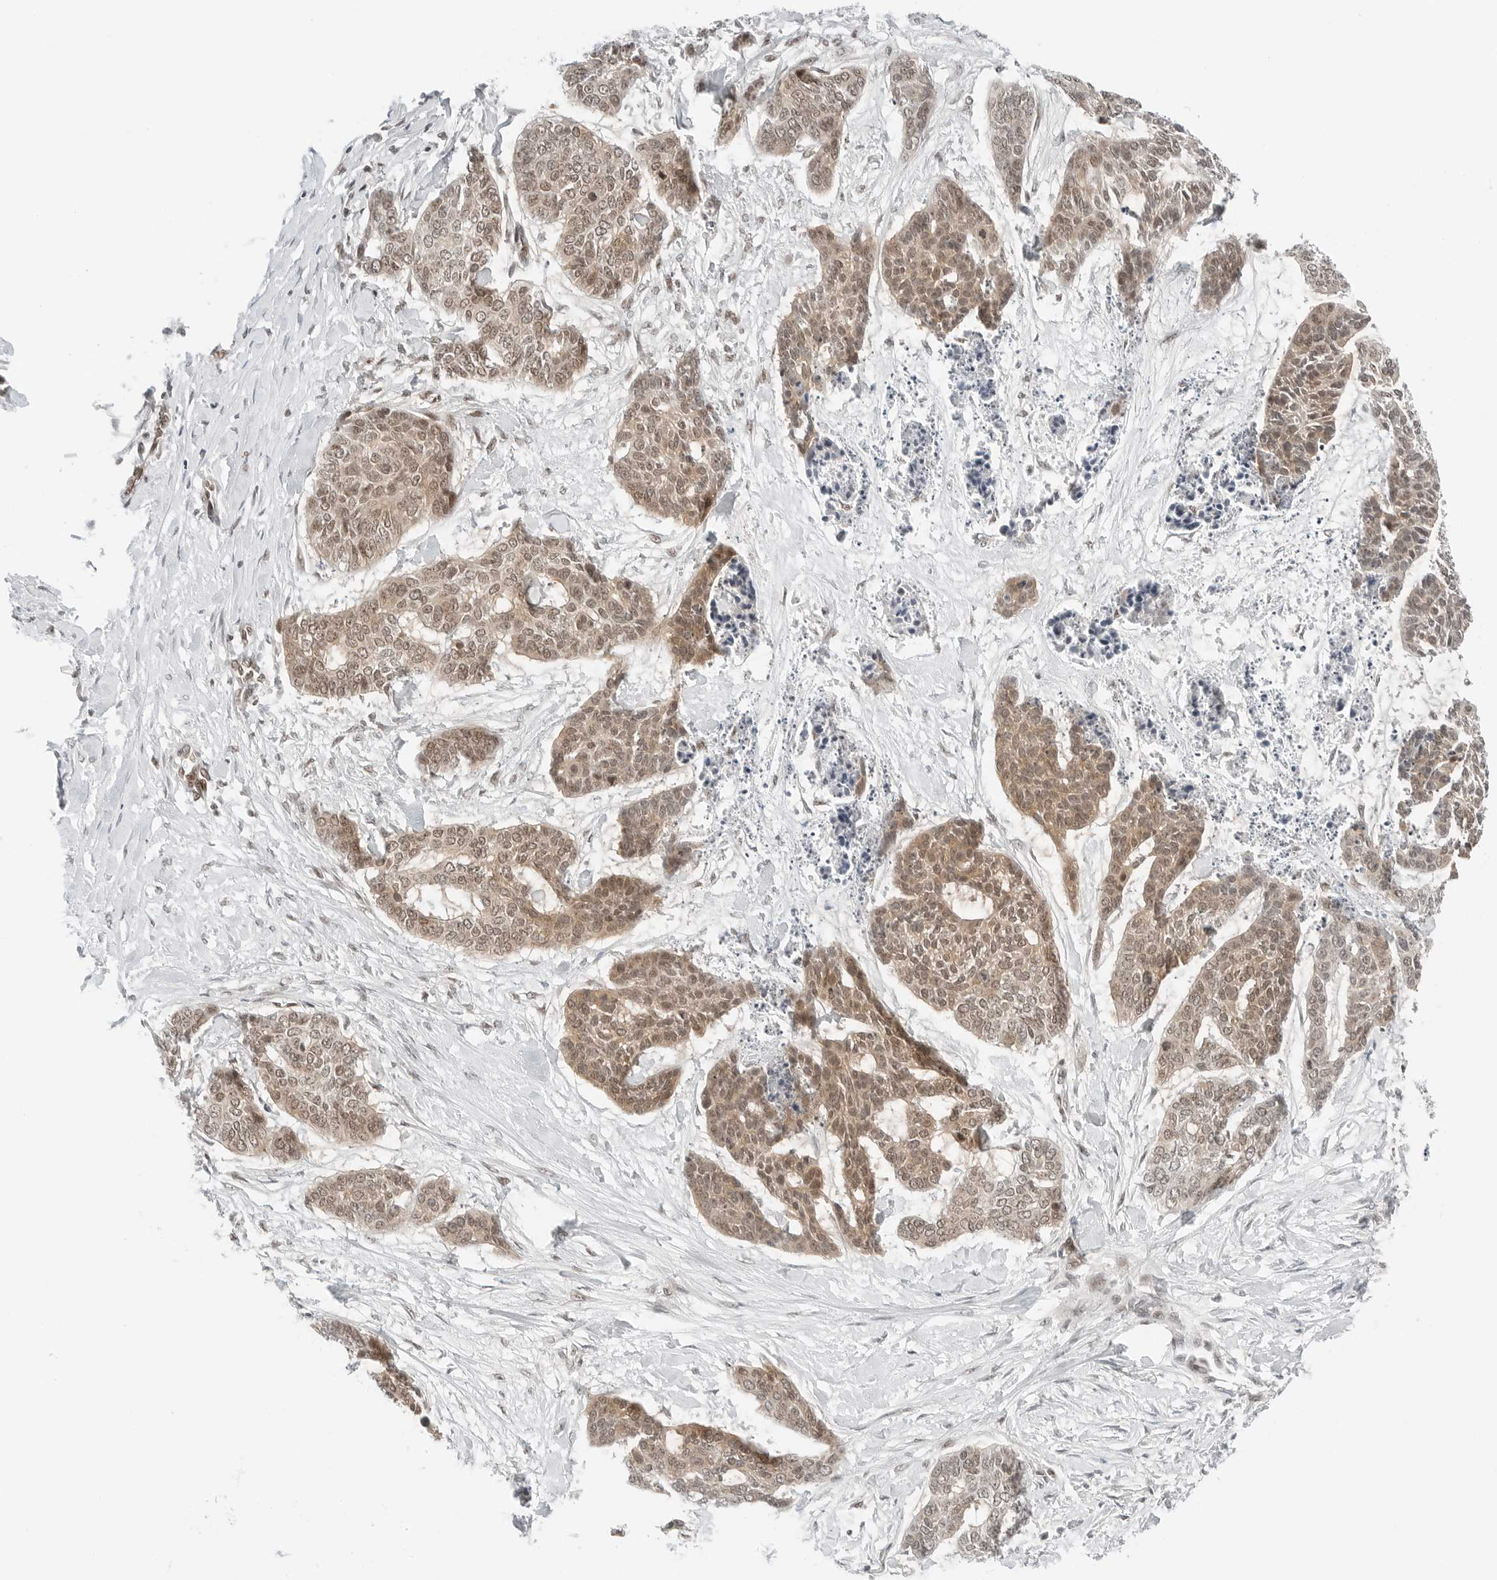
{"staining": {"intensity": "moderate", "quantity": ">75%", "location": "cytoplasmic/membranous,nuclear"}, "tissue": "skin cancer", "cell_type": "Tumor cells", "image_type": "cancer", "snomed": [{"axis": "morphology", "description": "Basal cell carcinoma"}, {"axis": "topography", "description": "Skin"}], "caption": "This image shows skin basal cell carcinoma stained with immunohistochemistry (IHC) to label a protein in brown. The cytoplasmic/membranous and nuclear of tumor cells show moderate positivity for the protein. Nuclei are counter-stained blue.", "gene": "CRTC2", "patient": {"sex": "female", "age": 64}}